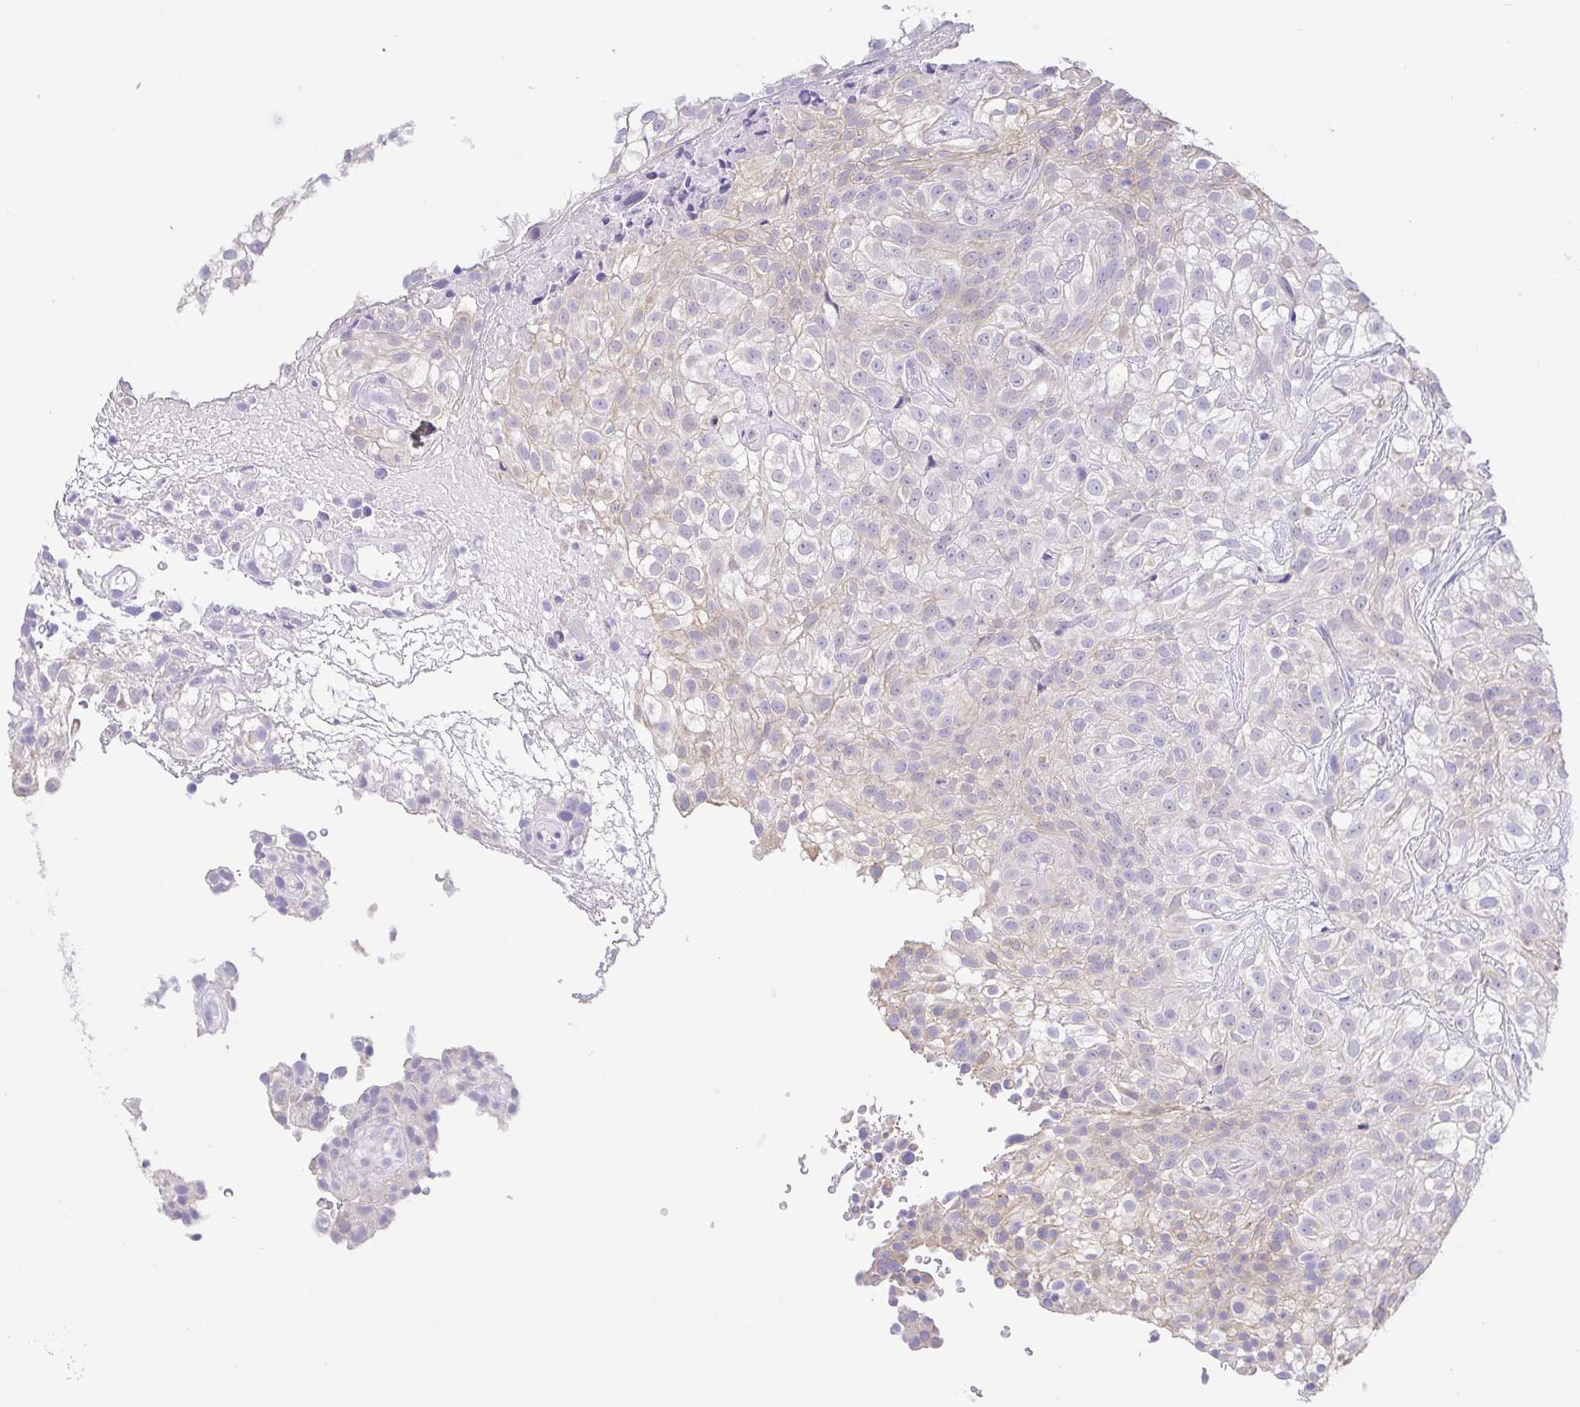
{"staining": {"intensity": "negative", "quantity": "none", "location": "none"}, "tissue": "urothelial cancer", "cell_type": "Tumor cells", "image_type": "cancer", "snomed": [{"axis": "morphology", "description": "Urothelial carcinoma, High grade"}, {"axis": "topography", "description": "Urinary bladder"}], "caption": "High-grade urothelial carcinoma was stained to show a protein in brown. There is no significant positivity in tumor cells.", "gene": "FABP3", "patient": {"sex": "male", "age": 56}}